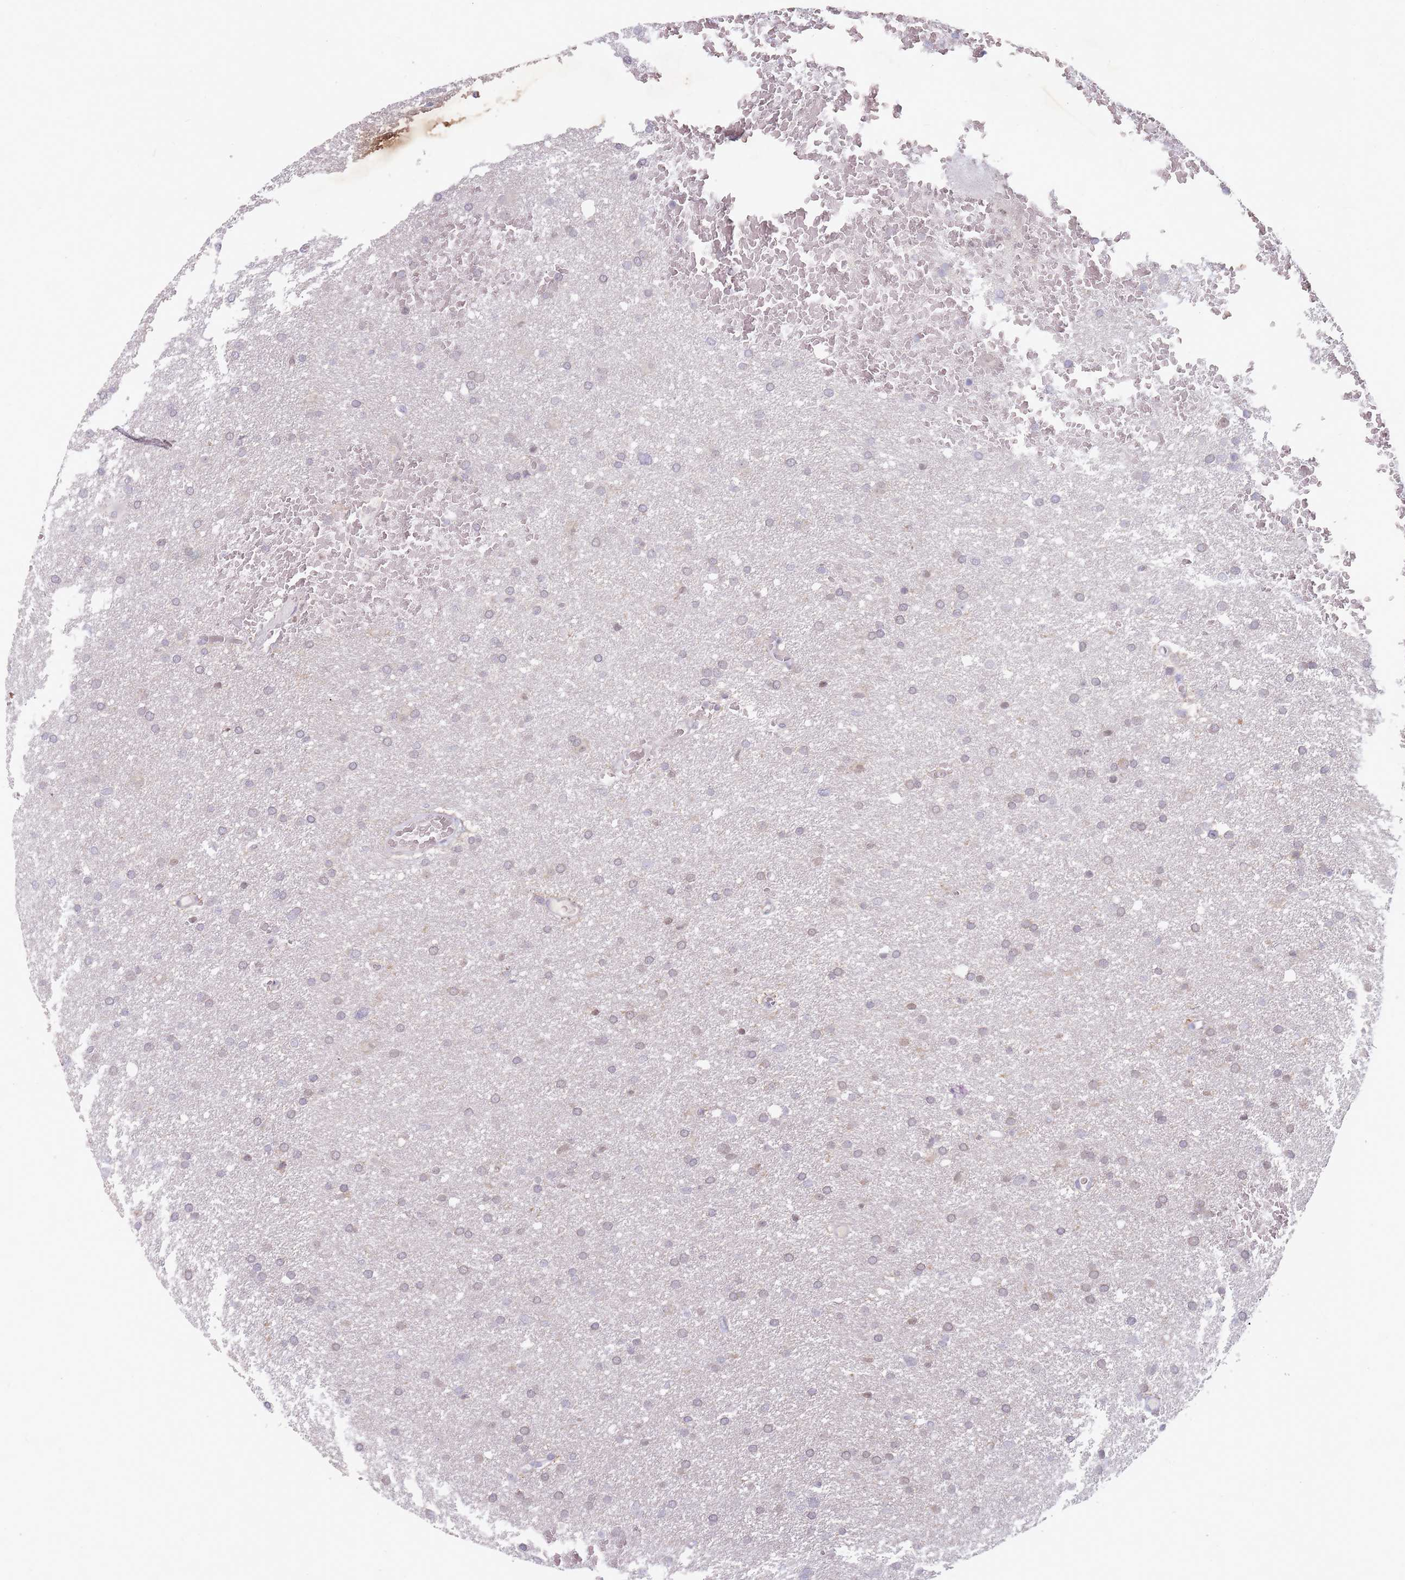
{"staining": {"intensity": "weak", "quantity": "<25%", "location": "nuclear"}, "tissue": "glioma", "cell_type": "Tumor cells", "image_type": "cancer", "snomed": [{"axis": "morphology", "description": "Glioma, malignant, High grade"}, {"axis": "topography", "description": "Cerebral cortex"}], "caption": "Tumor cells show no significant expression in glioma.", "gene": "ARID3B", "patient": {"sex": "female", "age": 36}}